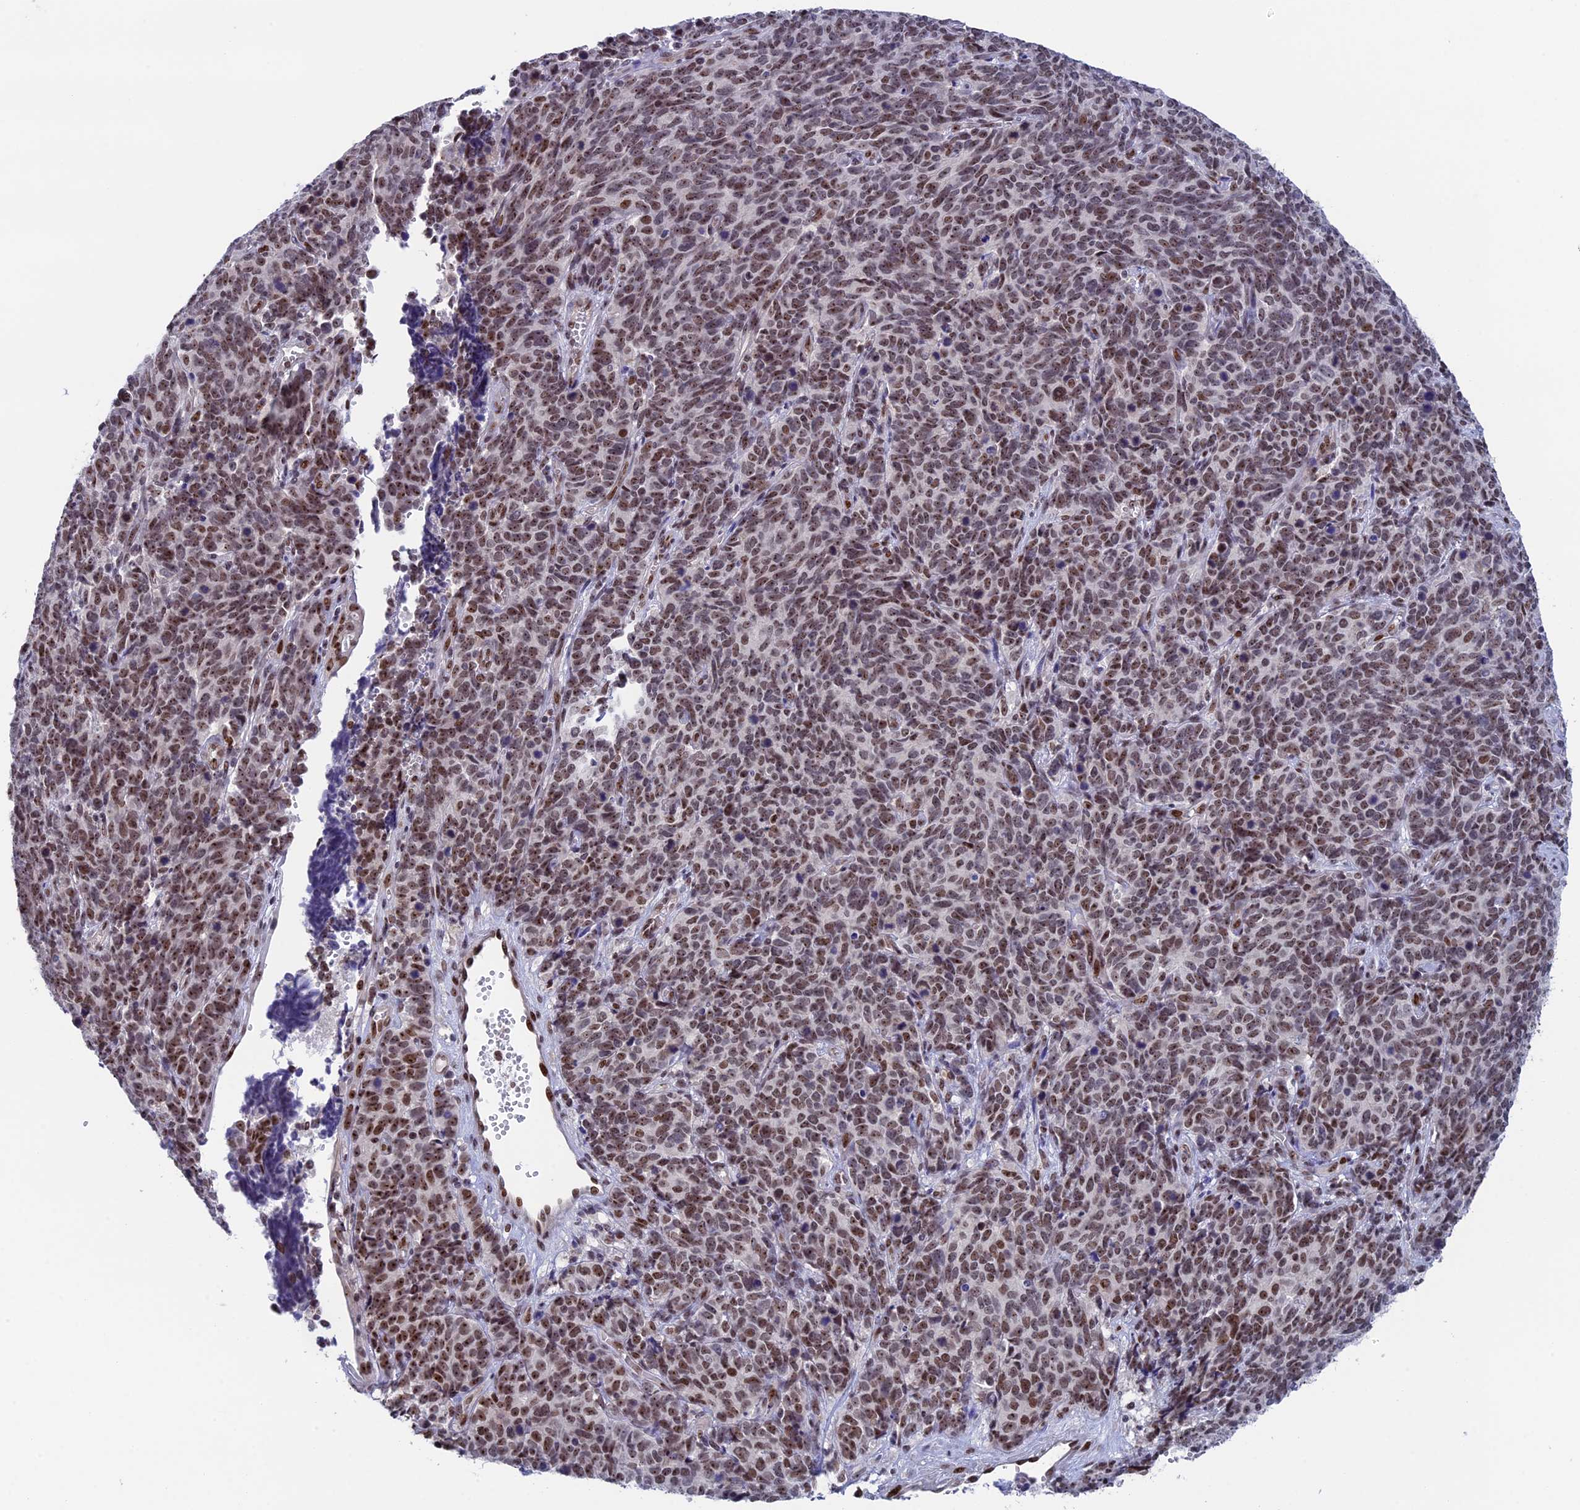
{"staining": {"intensity": "moderate", "quantity": ">75%", "location": "nuclear"}, "tissue": "cervical cancer", "cell_type": "Tumor cells", "image_type": "cancer", "snomed": [{"axis": "morphology", "description": "Squamous cell carcinoma, NOS"}, {"axis": "topography", "description": "Cervix"}], "caption": "Immunohistochemistry of cervical cancer (squamous cell carcinoma) demonstrates medium levels of moderate nuclear expression in approximately >75% of tumor cells.", "gene": "CCDC86", "patient": {"sex": "female", "age": 60}}